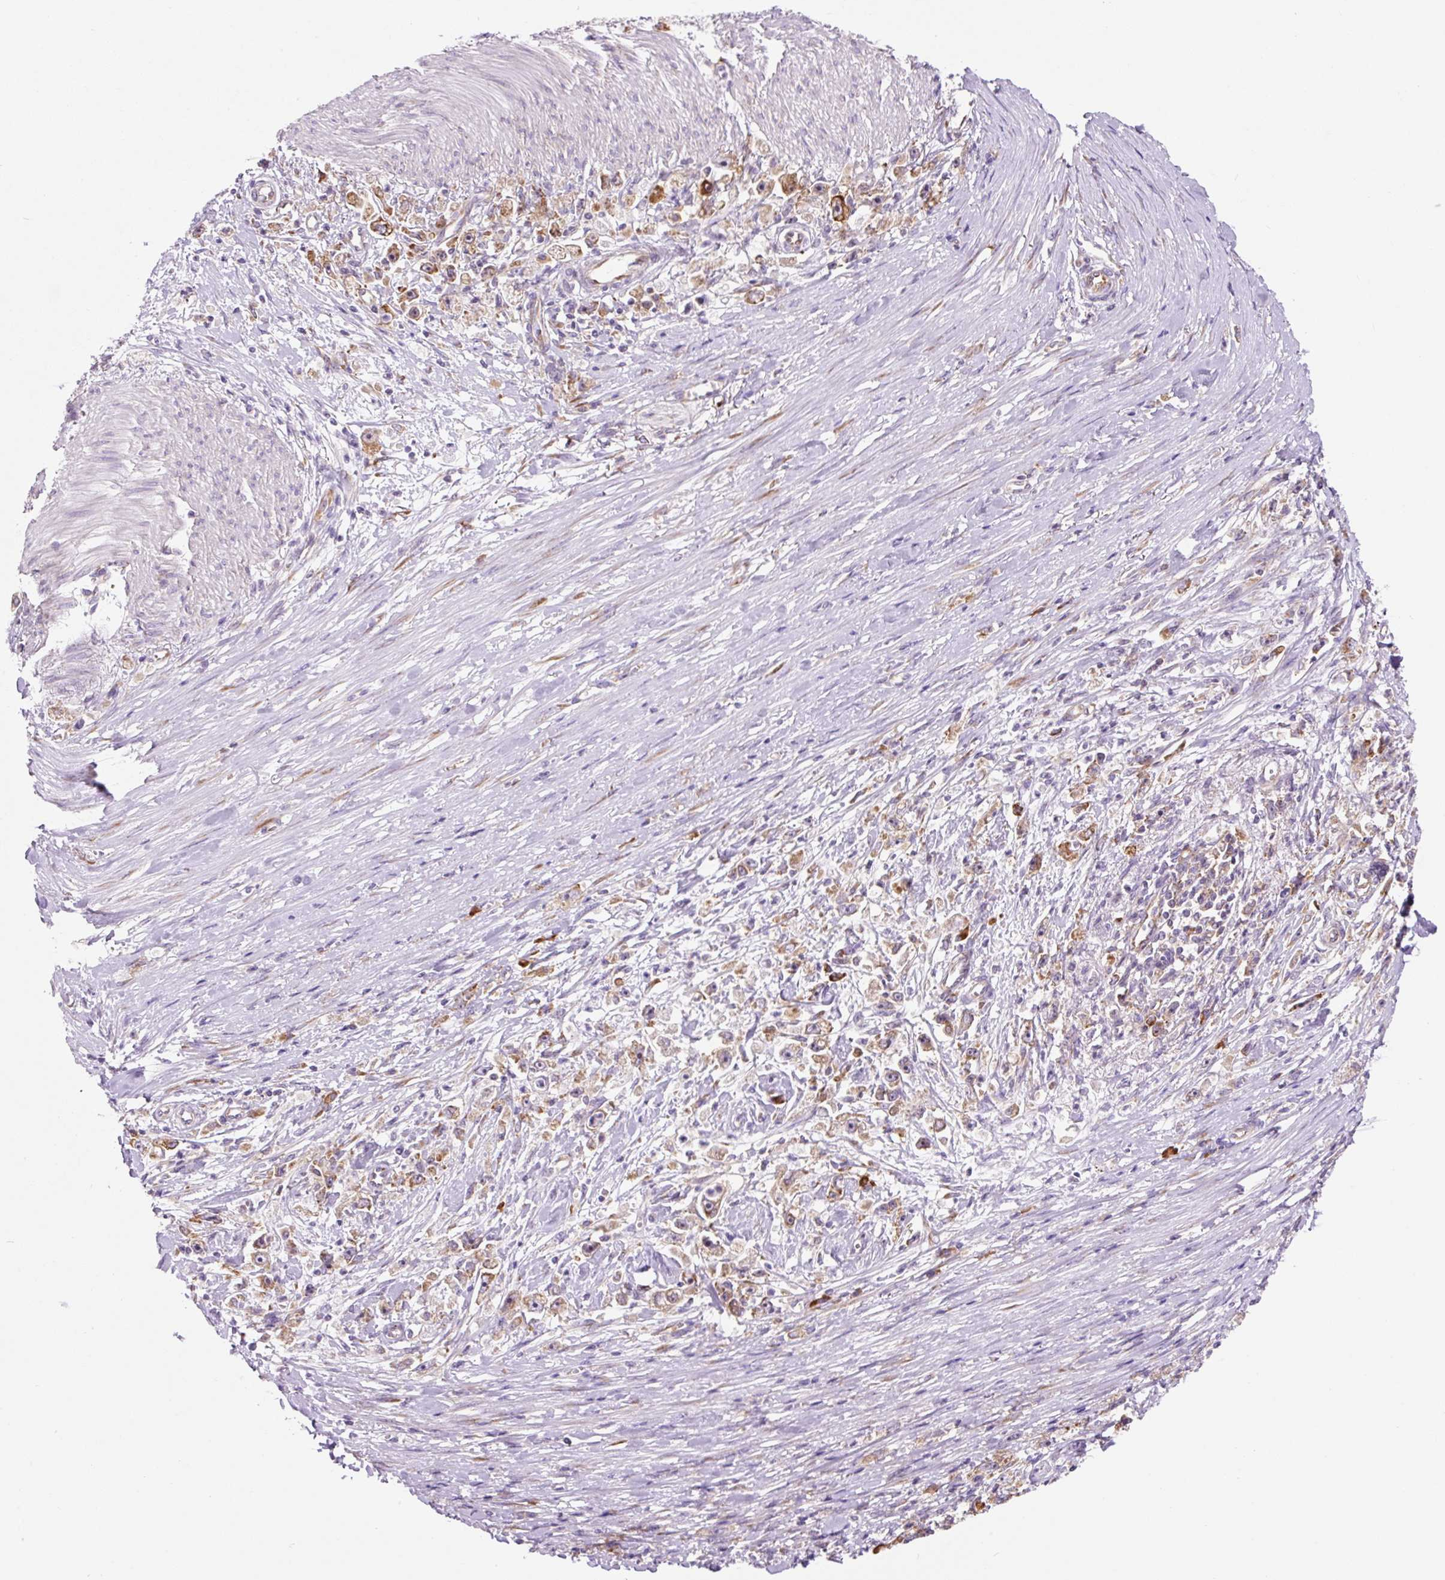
{"staining": {"intensity": "moderate", "quantity": ">75%", "location": "cytoplasmic/membranous"}, "tissue": "stomach cancer", "cell_type": "Tumor cells", "image_type": "cancer", "snomed": [{"axis": "morphology", "description": "Adenocarcinoma, NOS"}, {"axis": "topography", "description": "Stomach"}], "caption": "Immunohistochemistry image of human stomach adenocarcinoma stained for a protein (brown), which exhibits medium levels of moderate cytoplasmic/membranous expression in about >75% of tumor cells.", "gene": "RPL41", "patient": {"sex": "female", "age": 59}}